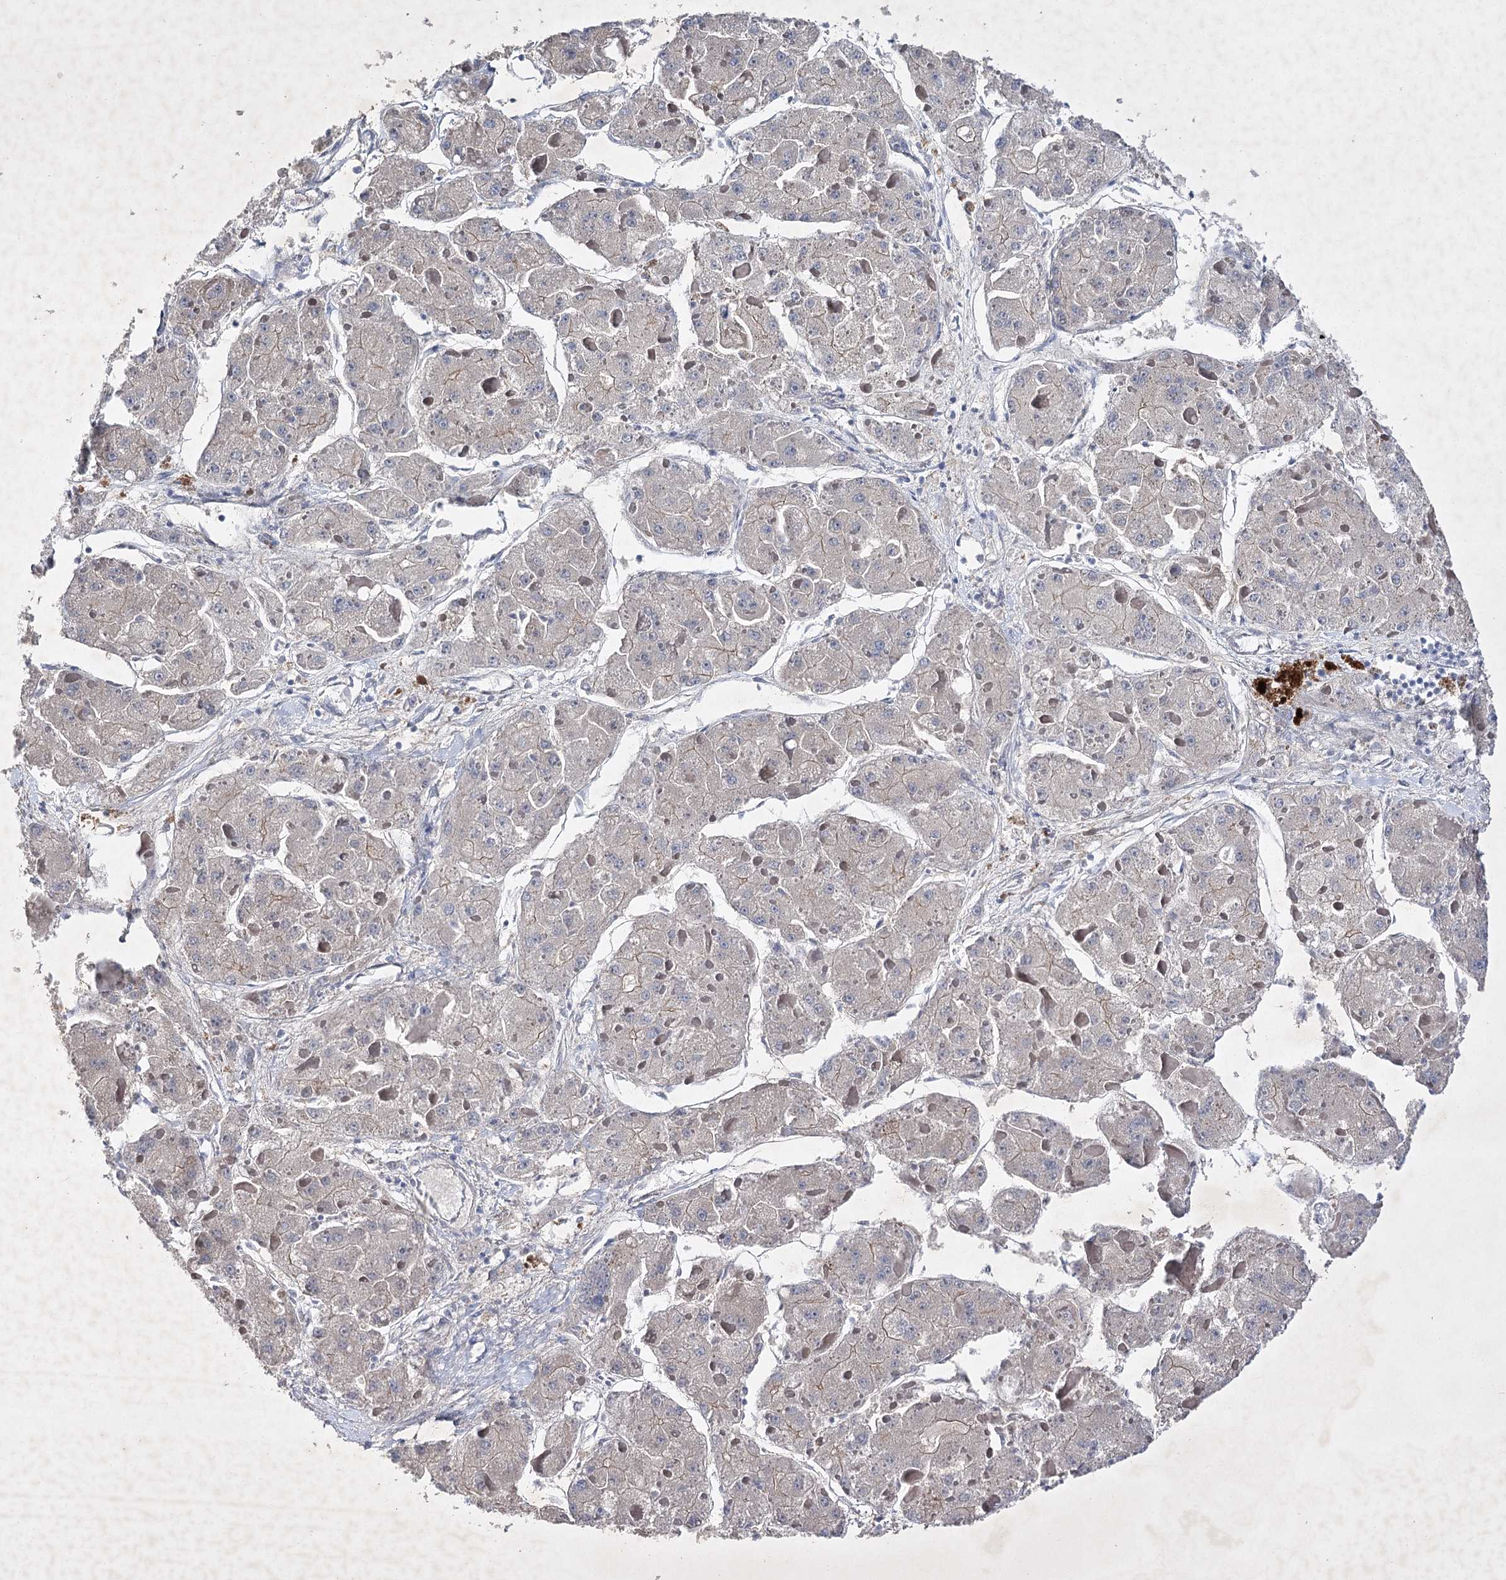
{"staining": {"intensity": "negative", "quantity": "none", "location": "none"}, "tissue": "liver cancer", "cell_type": "Tumor cells", "image_type": "cancer", "snomed": [{"axis": "morphology", "description": "Carcinoma, Hepatocellular, NOS"}, {"axis": "topography", "description": "Liver"}], "caption": "DAB (3,3'-diaminobenzidine) immunohistochemical staining of liver cancer (hepatocellular carcinoma) displays no significant staining in tumor cells. Brightfield microscopy of immunohistochemistry stained with DAB (brown) and hematoxylin (blue), captured at high magnification.", "gene": "COX15", "patient": {"sex": "female", "age": 73}}